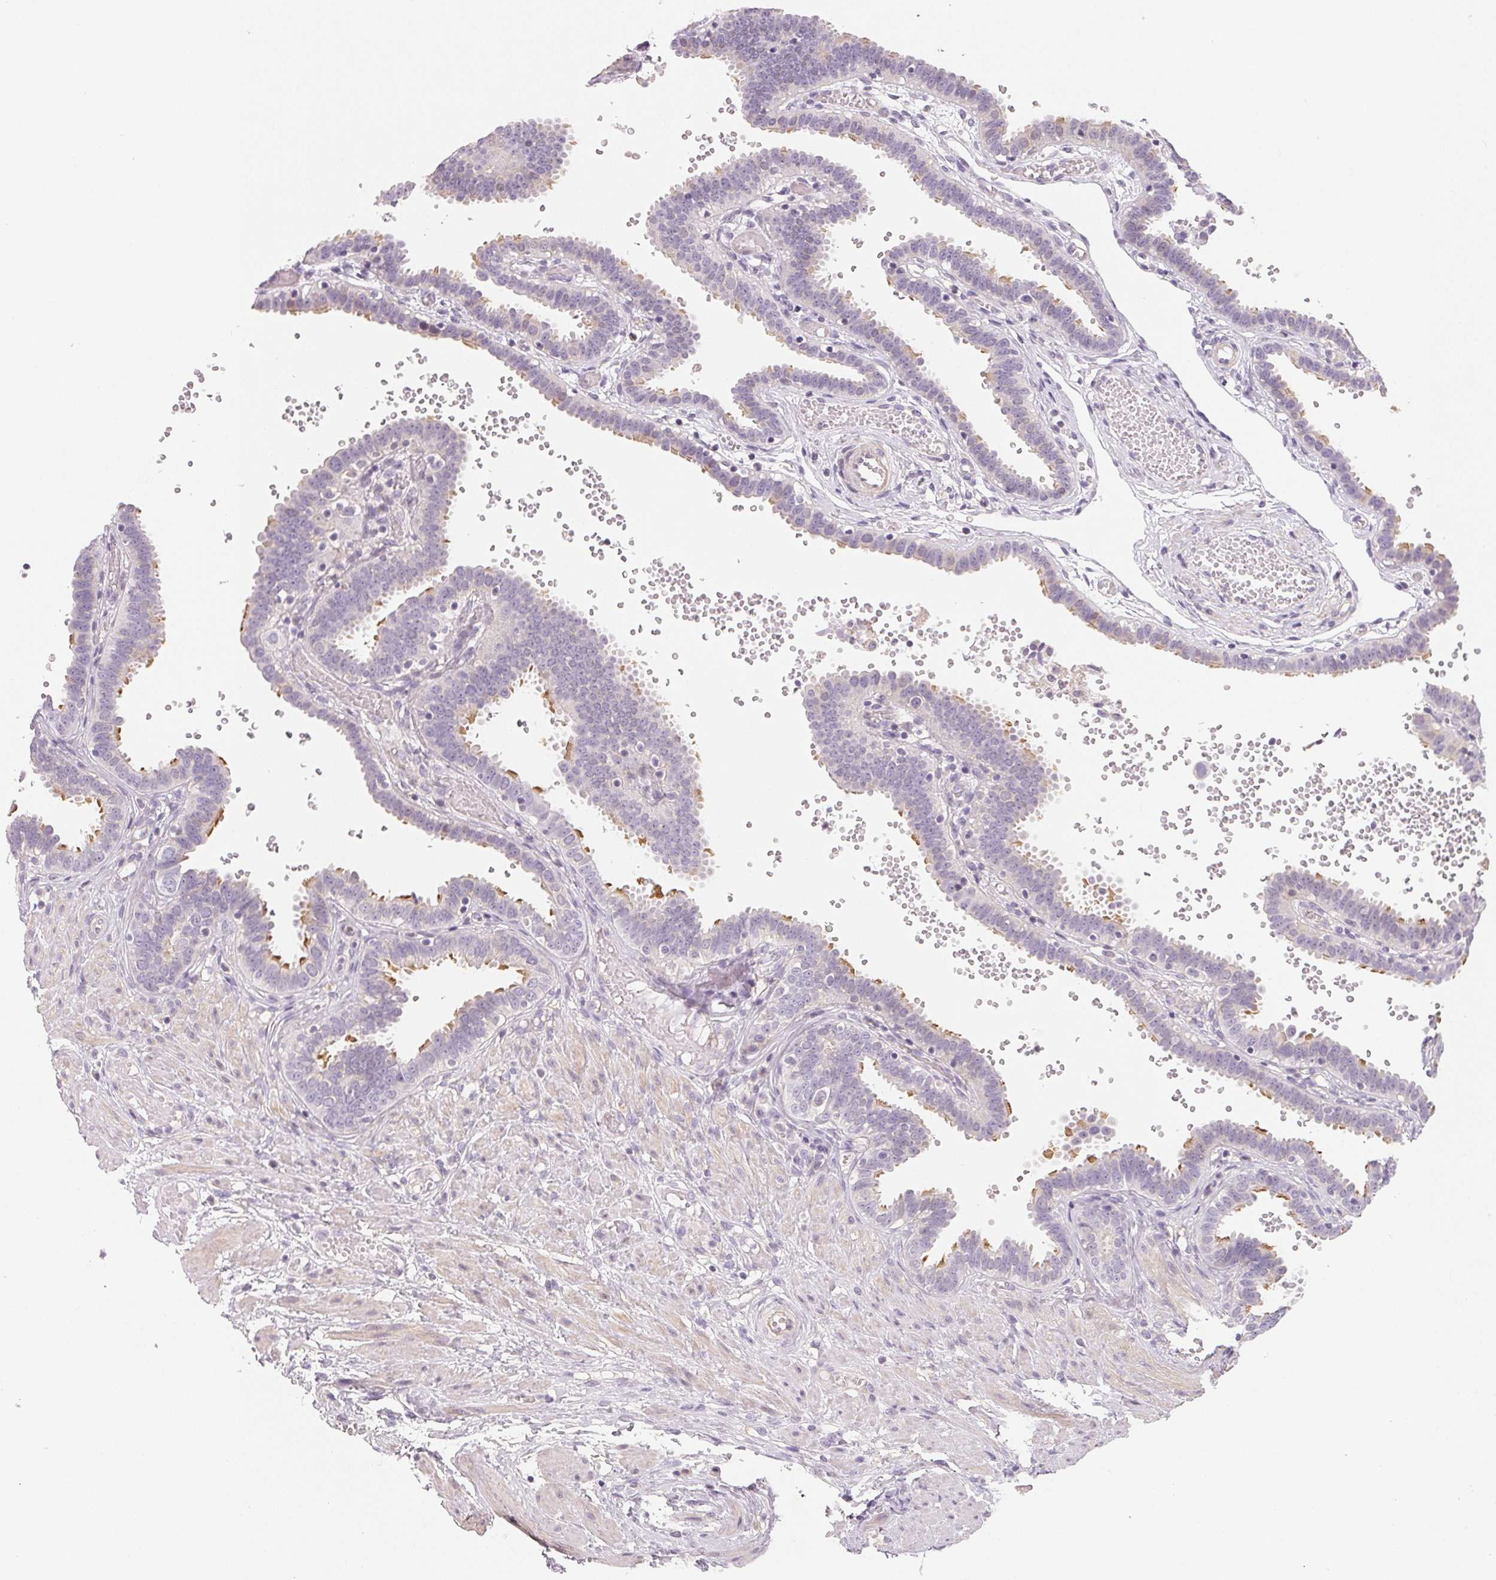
{"staining": {"intensity": "moderate", "quantity": "25%-75%", "location": "cytoplasmic/membranous"}, "tissue": "fallopian tube", "cell_type": "Glandular cells", "image_type": "normal", "snomed": [{"axis": "morphology", "description": "Normal tissue, NOS"}, {"axis": "topography", "description": "Fallopian tube"}], "caption": "Glandular cells reveal moderate cytoplasmic/membranous expression in about 25%-75% of cells in unremarkable fallopian tube.", "gene": "LRRC23", "patient": {"sex": "female", "age": 37}}